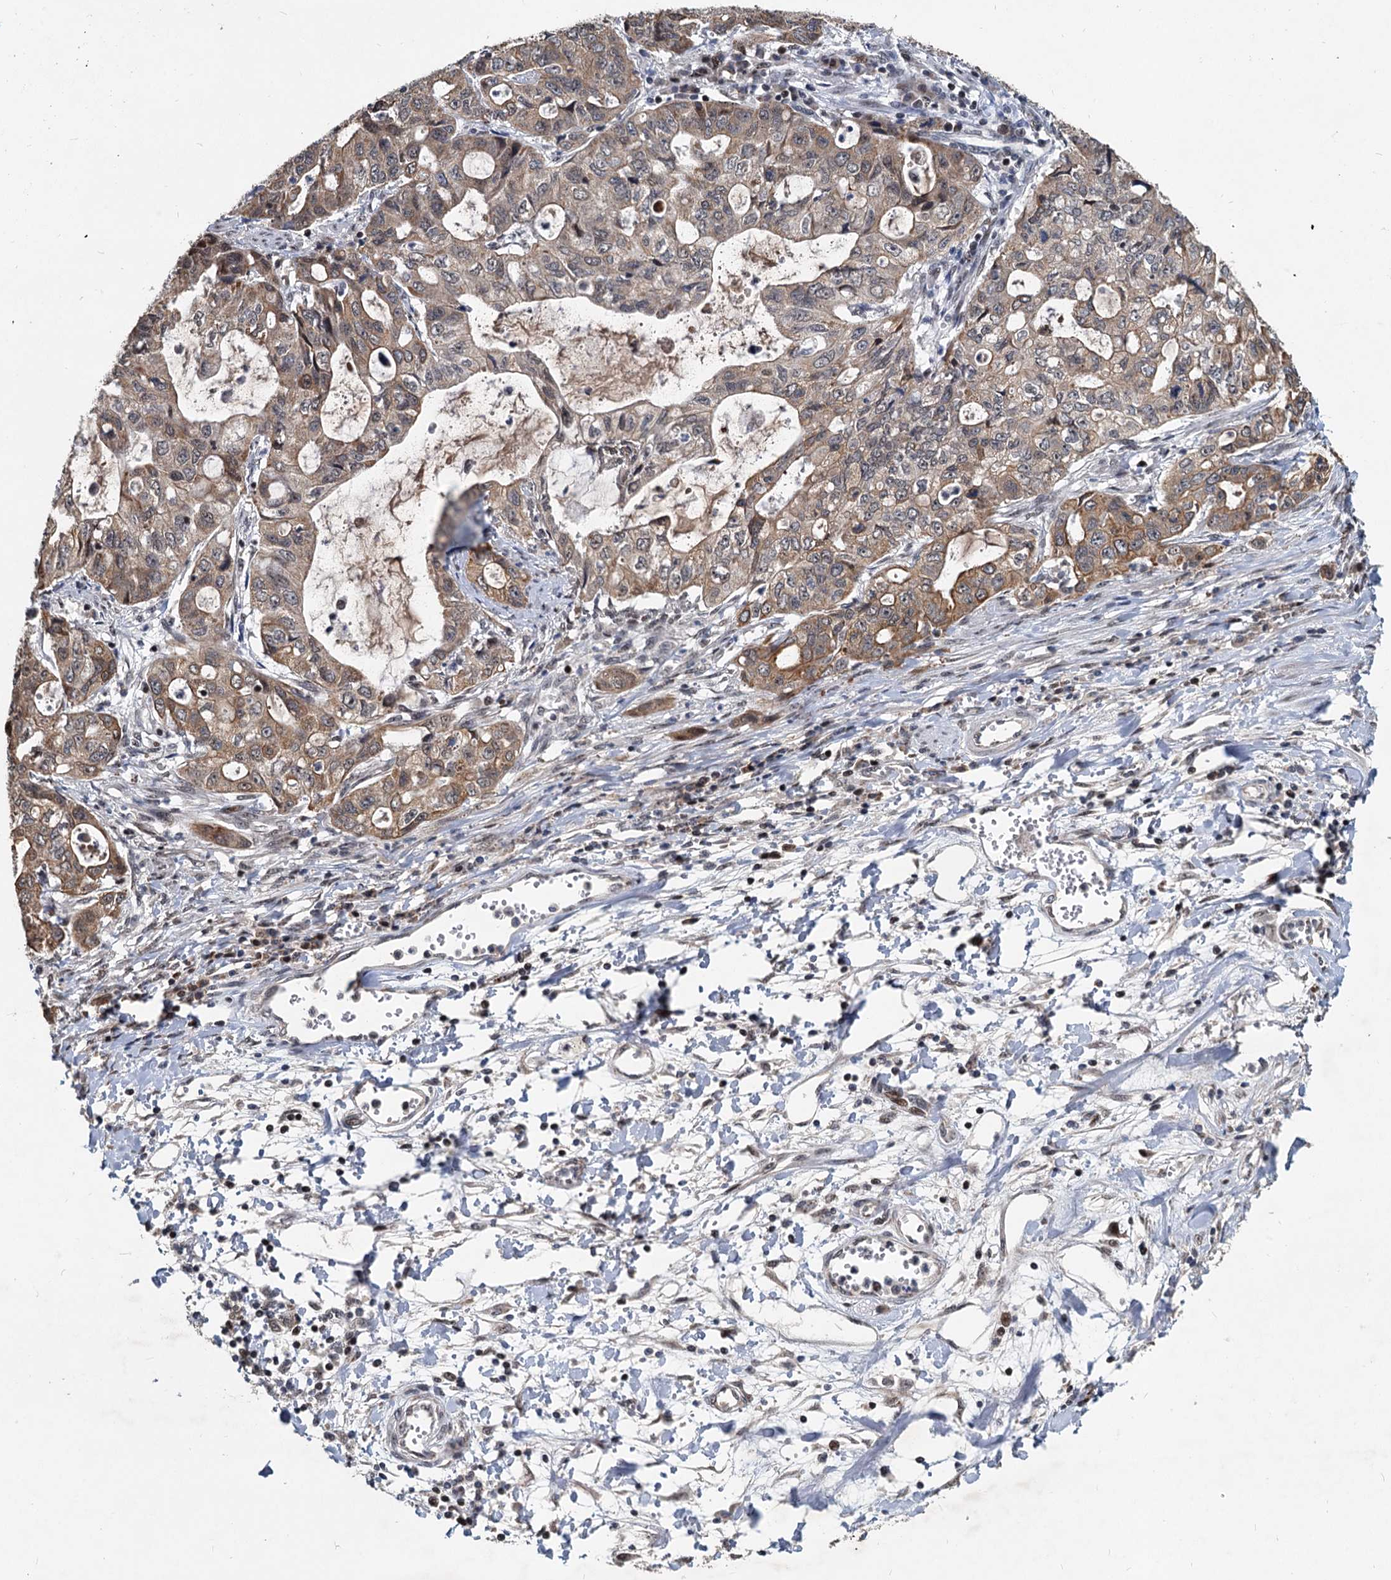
{"staining": {"intensity": "moderate", "quantity": ">75%", "location": "cytoplasmic/membranous"}, "tissue": "stomach cancer", "cell_type": "Tumor cells", "image_type": "cancer", "snomed": [{"axis": "morphology", "description": "Adenocarcinoma, NOS"}, {"axis": "topography", "description": "Stomach, upper"}], "caption": "A high-resolution image shows immunohistochemistry staining of adenocarcinoma (stomach), which demonstrates moderate cytoplasmic/membranous staining in about >75% of tumor cells.", "gene": "RITA1", "patient": {"sex": "female", "age": 52}}